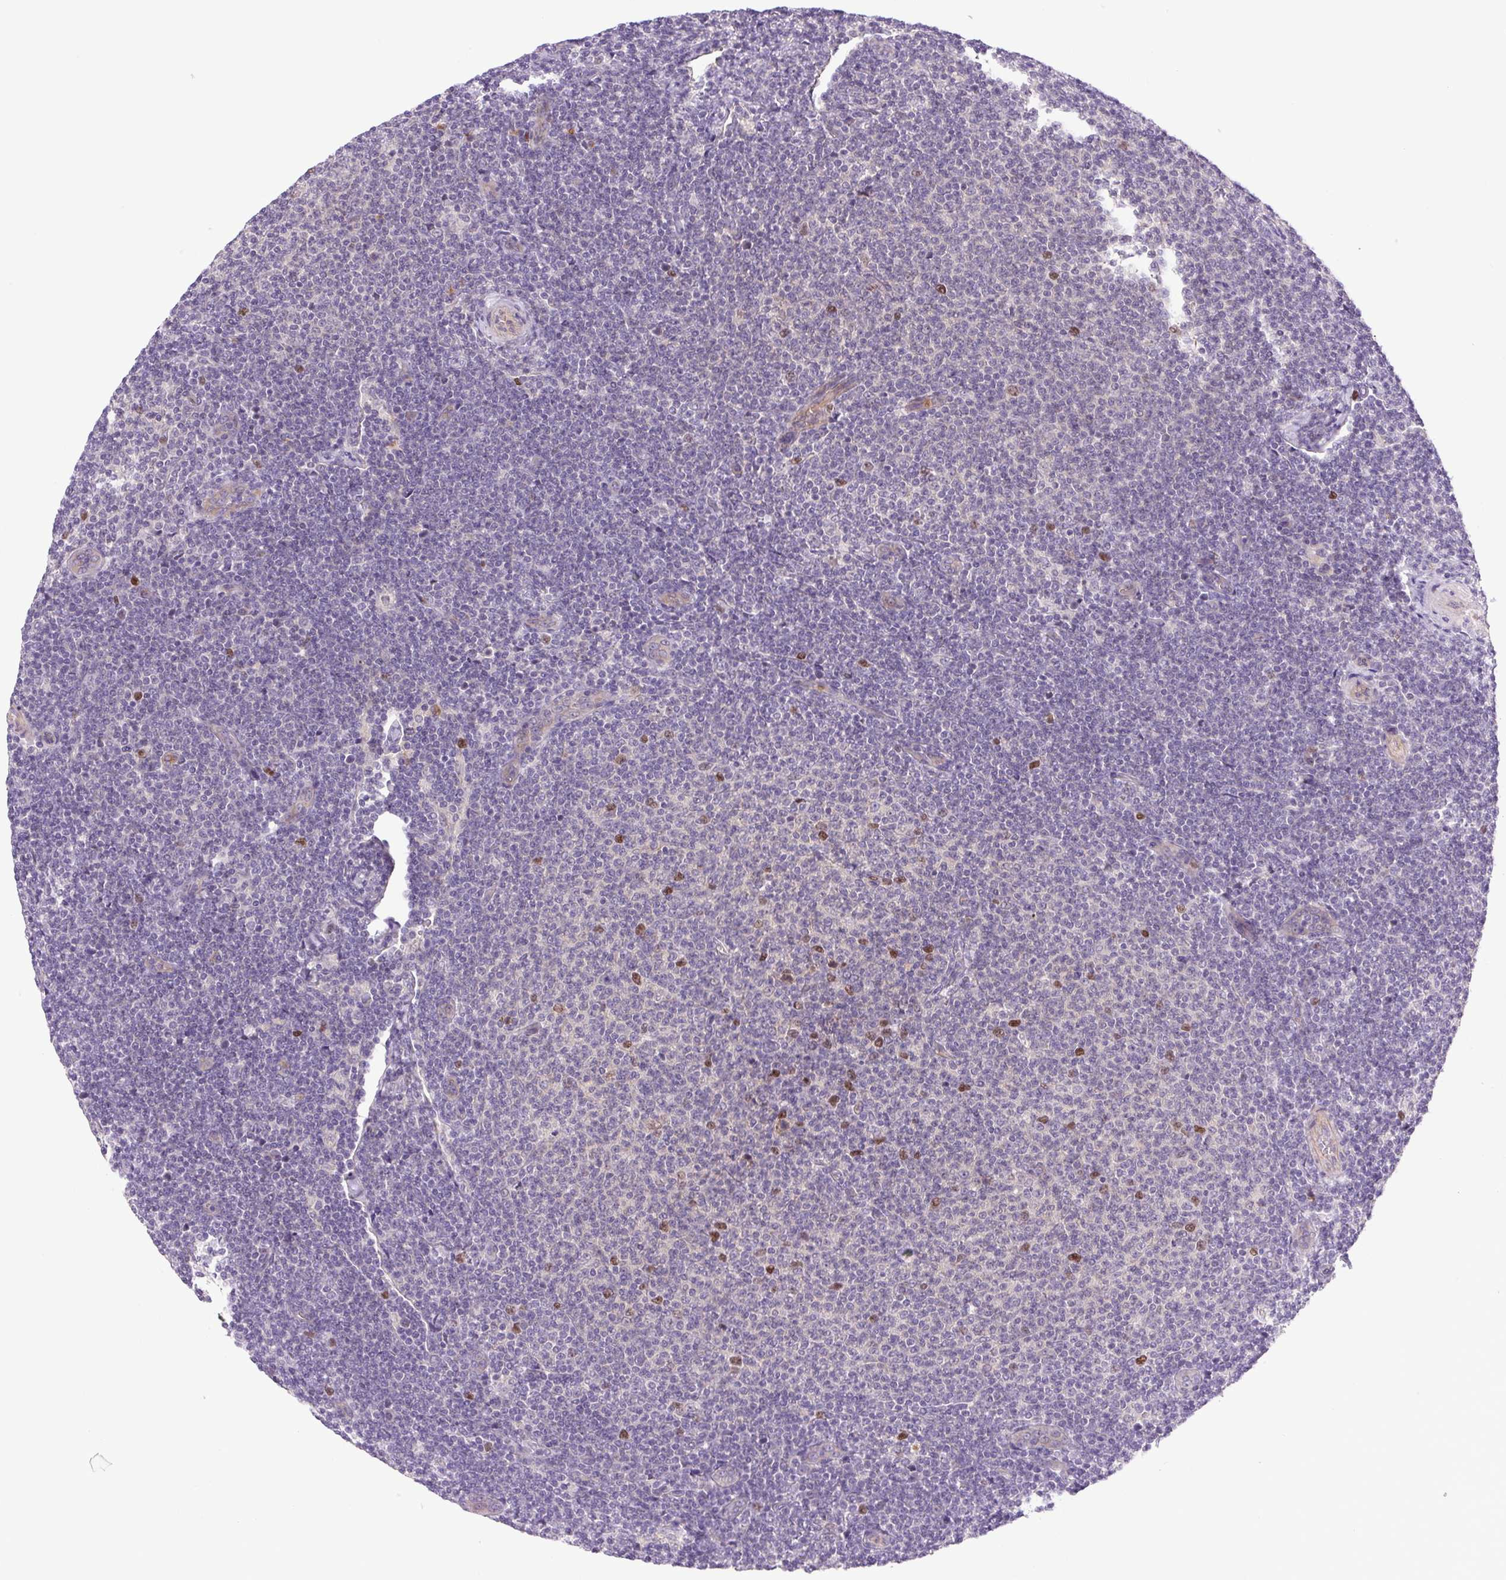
{"staining": {"intensity": "moderate", "quantity": "<25%", "location": "nuclear"}, "tissue": "lymphoma", "cell_type": "Tumor cells", "image_type": "cancer", "snomed": [{"axis": "morphology", "description": "Malignant lymphoma, non-Hodgkin's type, Low grade"}, {"axis": "topography", "description": "Lymph node"}], "caption": "Protein staining of lymphoma tissue displays moderate nuclear staining in about <25% of tumor cells. (DAB (3,3'-diaminobenzidine) IHC with brightfield microscopy, high magnification).", "gene": "KIFC1", "patient": {"sex": "male", "age": 66}}